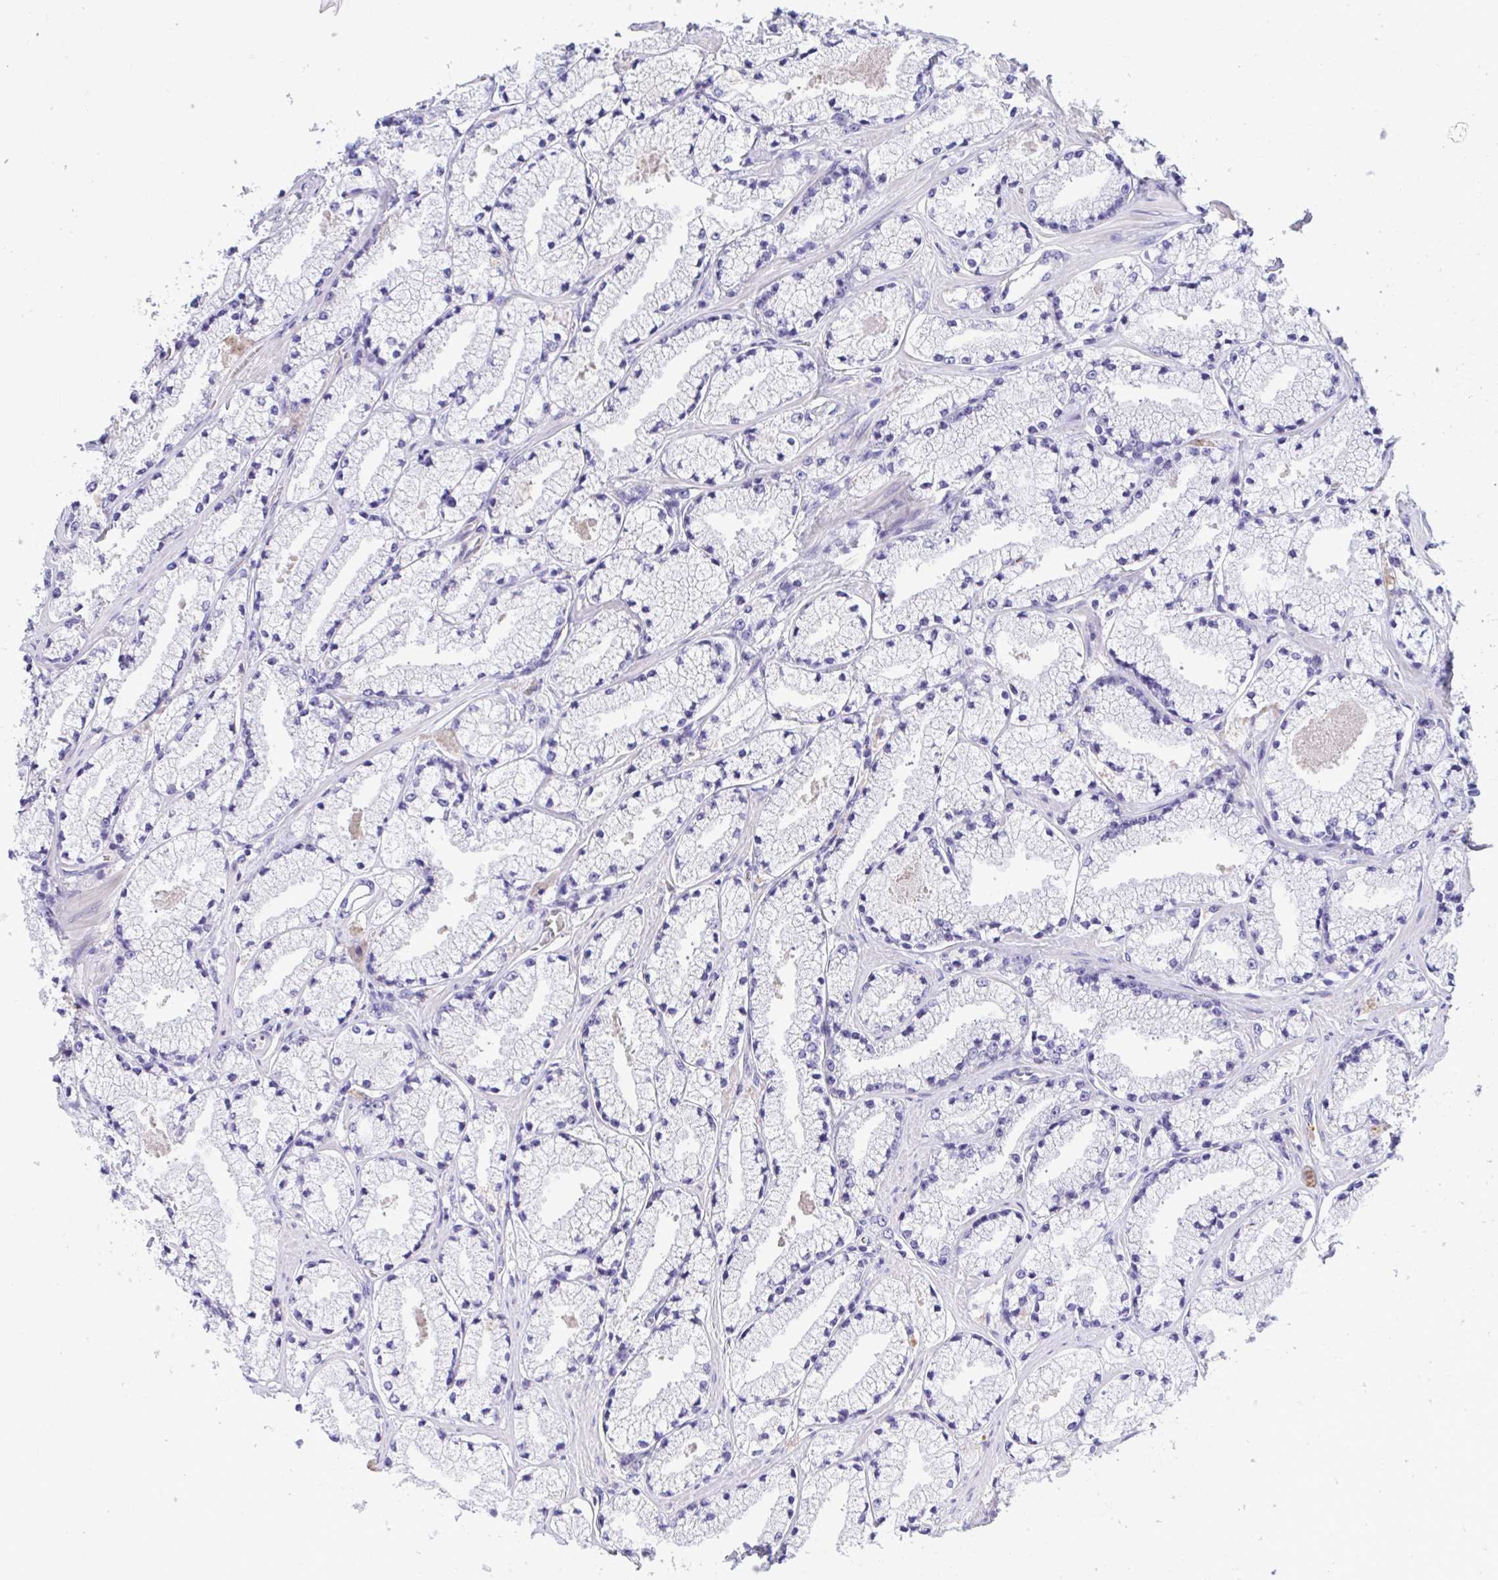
{"staining": {"intensity": "negative", "quantity": "none", "location": "none"}, "tissue": "prostate cancer", "cell_type": "Tumor cells", "image_type": "cancer", "snomed": [{"axis": "morphology", "description": "Adenocarcinoma, High grade"}, {"axis": "topography", "description": "Prostate"}], "caption": "Immunohistochemistry of human prostate adenocarcinoma (high-grade) reveals no expression in tumor cells. Brightfield microscopy of IHC stained with DAB (brown) and hematoxylin (blue), captured at high magnification.", "gene": "CENPQ", "patient": {"sex": "male", "age": 63}}